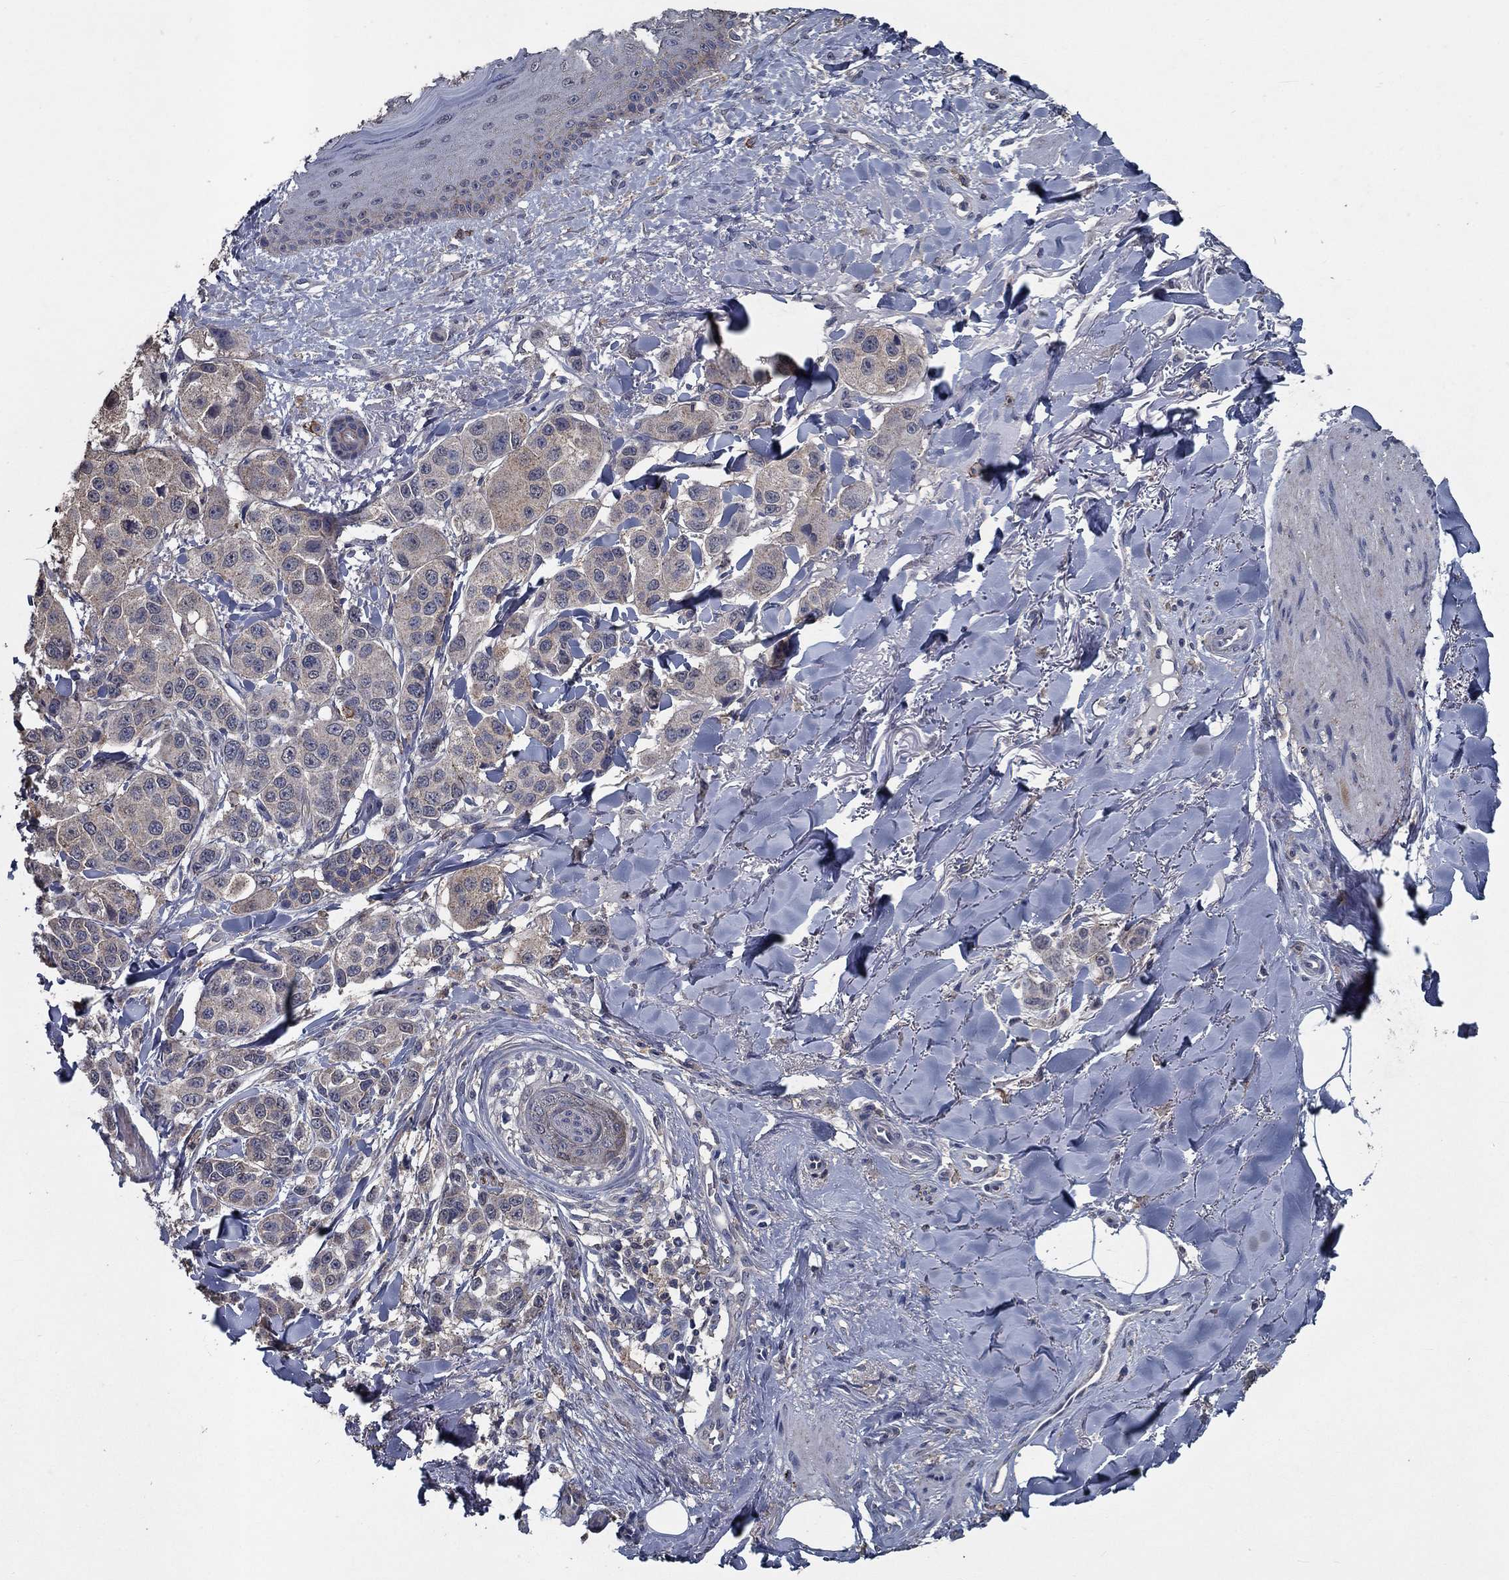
{"staining": {"intensity": "weak", "quantity": "<25%", "location": "cytoplasmic/membranous"}, "tissue": "melanoma", "cell_type": "Tumor cells", "image_type": "cancer", "snomed": [{"axis": "morphology", "description": "Malignant melanoma, NOS"}, {"axis": "topography", "description": "Skin"}], "caption": "Malignant melanoma stained for a protein using immunohistochemistry shows no positivity tumor cells.", "gene": "SLC44A1", "patient": {"sex": "male", "age": 57}}